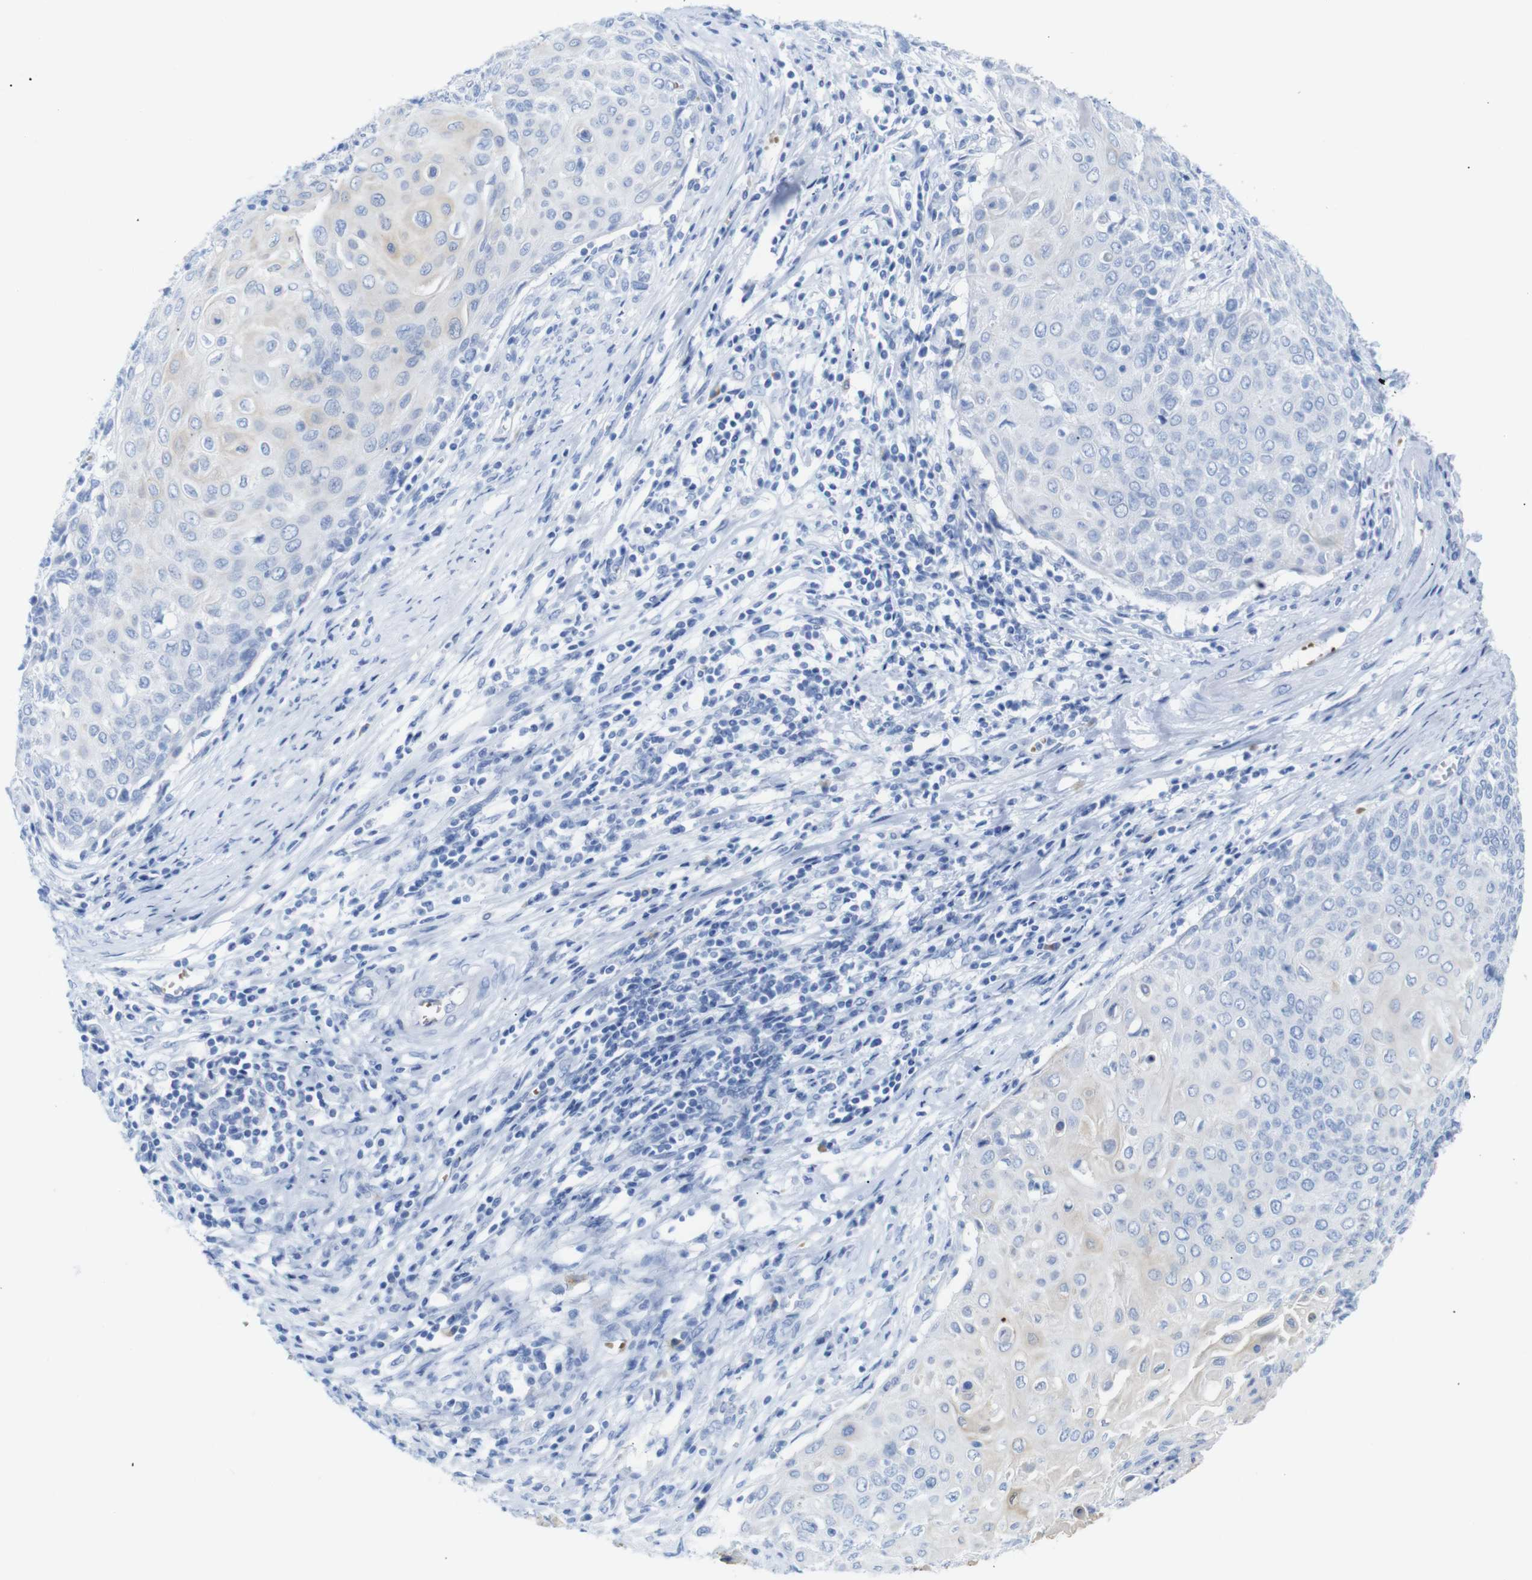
{"staining": {"intensity": "negative", "quantity": "none", "location": "none"}, "tissue": "cervical cancer", "cell_type": "Tumor cells", "image_type": "cancer", "snomed": [{"axis": "morphology", "description": "Squamous cell carcinoma, NOS"}, {"axis": "topography", "description": "Cervix"}], "caption": "Photomicrograph shows no significant protein staining in tumor cells of cervical cancer (squamous cell carcinoma).", "gene": "ERVMER34-1", "patient": {"sex": "female", "age": 39}}